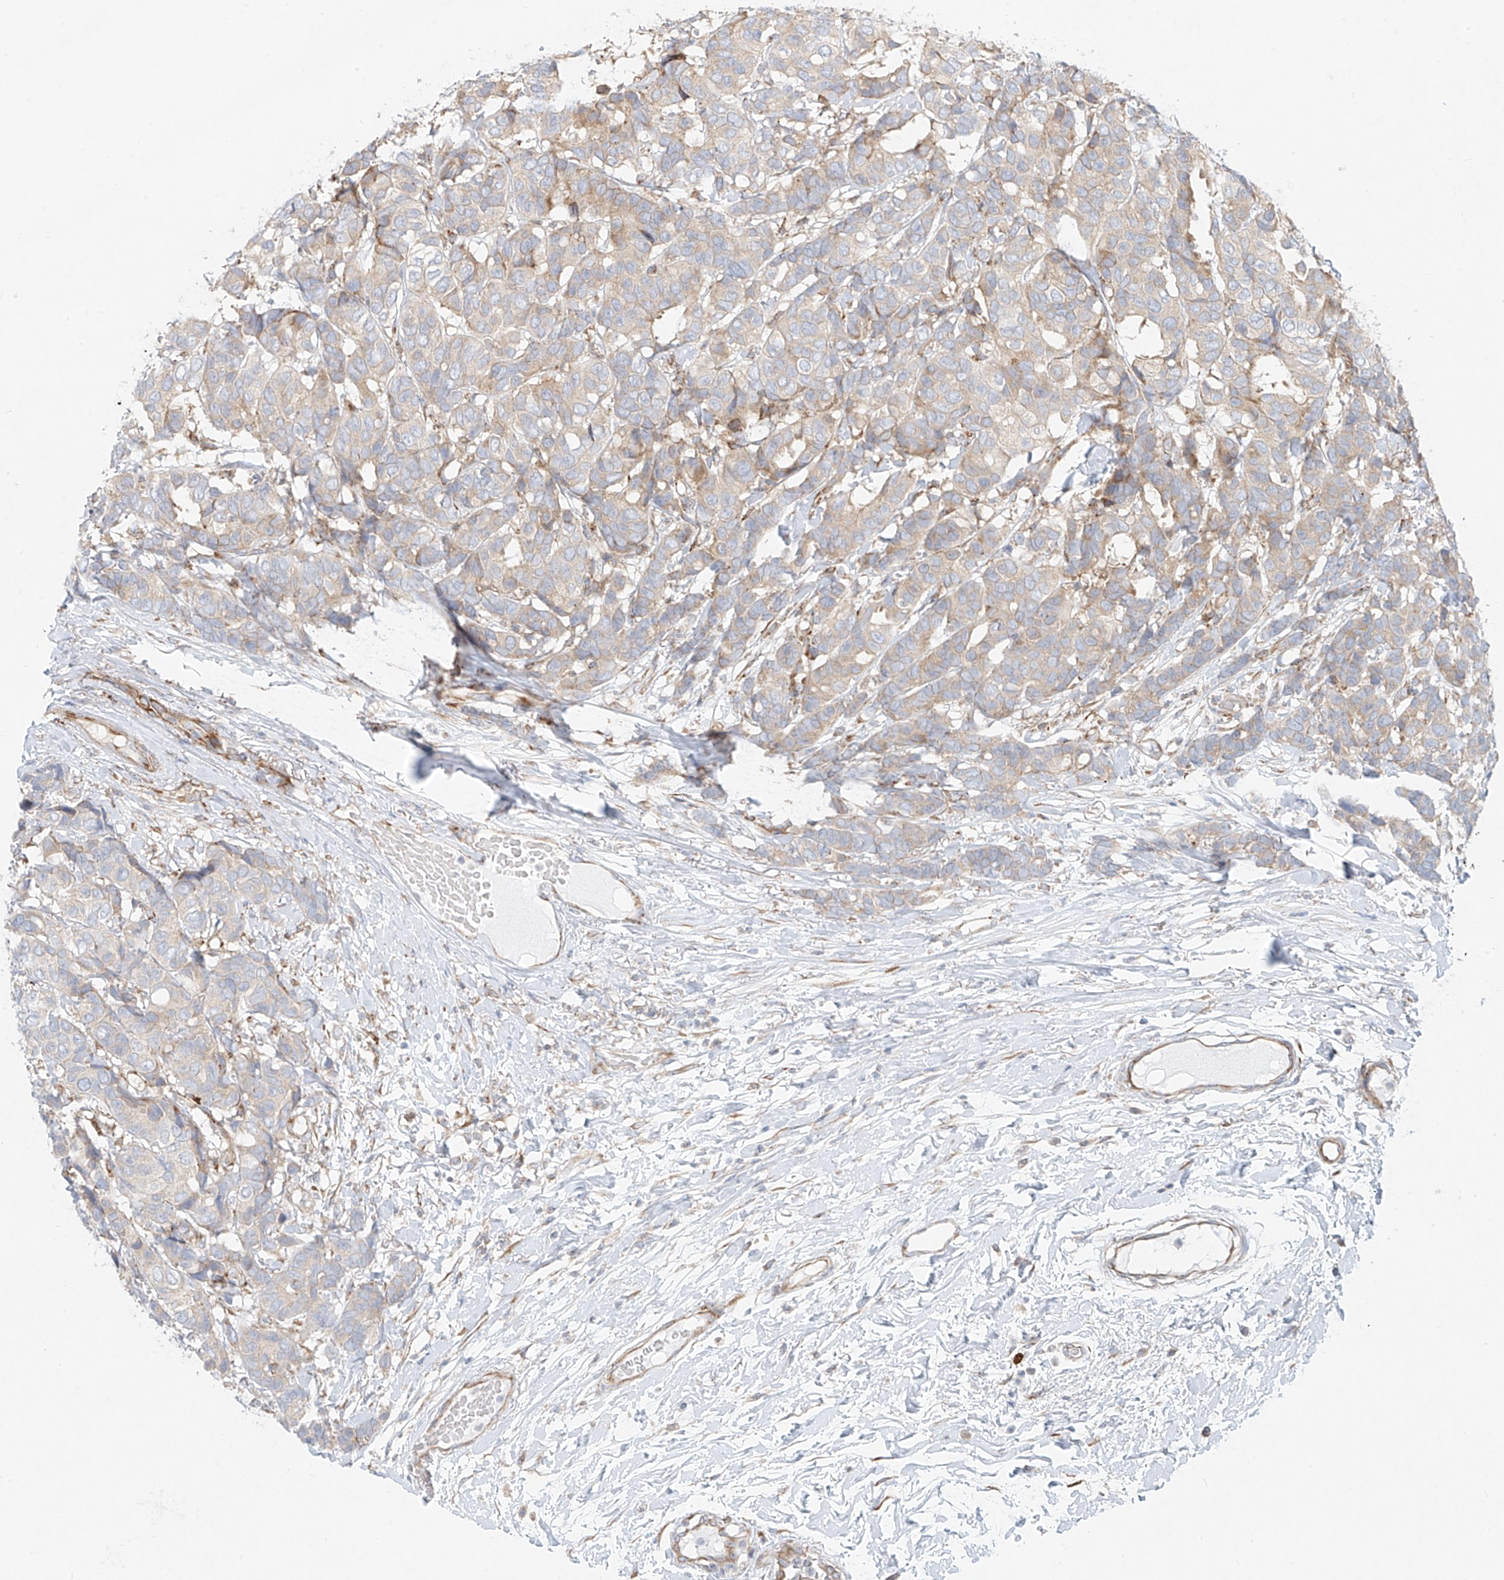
{"staining": {"intensity": "weak", "quantity": "<25%", "location": "cytoplasmic/membranous"}, "tissue": "breast cancer", "cell_type": "Tumor cells", "image_type": "cancer", "snomed": [{"axis": "morphology", "description": "Duct carcinoma"}, {"axis": "topography", "description": "Breast"}], "caption": "Tumor cells show no significant protein expression in breast cancer.", "gene": "EIPR1", "patient": {"sex": "female", "age": 87}}